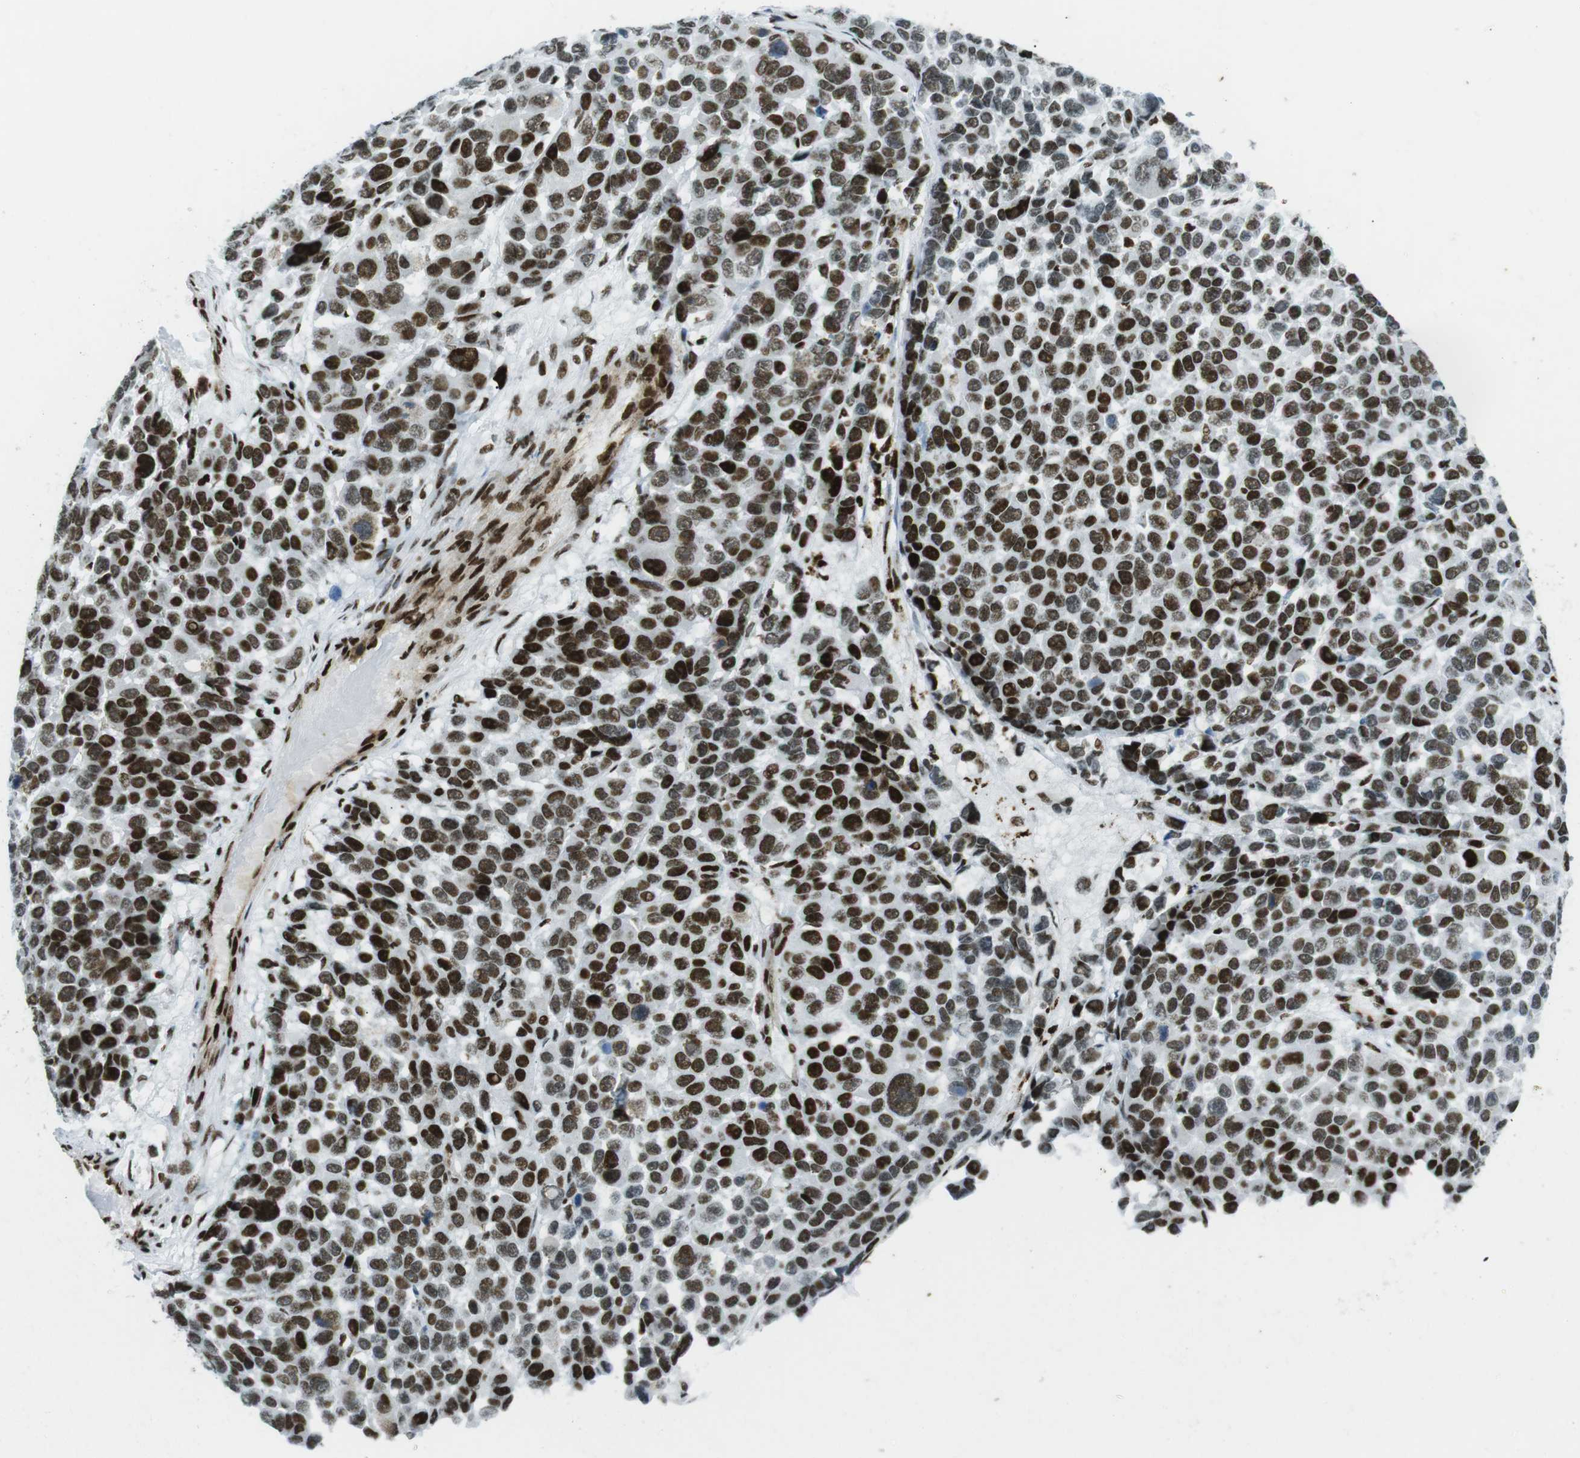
{"staining": {"intensity": "strong", "quantity": ">75%", "location": "nuclear"}, "tissue": "melanoma", "cell_type": "Tumor cells", "image_type": "cancer", "snomed": [{"axis": "morphology", "description": "Malignant melanoma, NOS"}, {"axis": "topography", "description": "Skin"}], "caption": "Immunohistochemical staining of human malignant melanoma demonstrates high levels of strong nuclear protein positivity in approximately >75% of tumor cells. The staining is performed using DAB (3,3'-diaminobenzidine) brown chromogen to label protein expression. The nuclei are counter-stained blue using hematoxylin.", "gene": "ARID1A", "patient": {"sex": "male", "age": 53}}